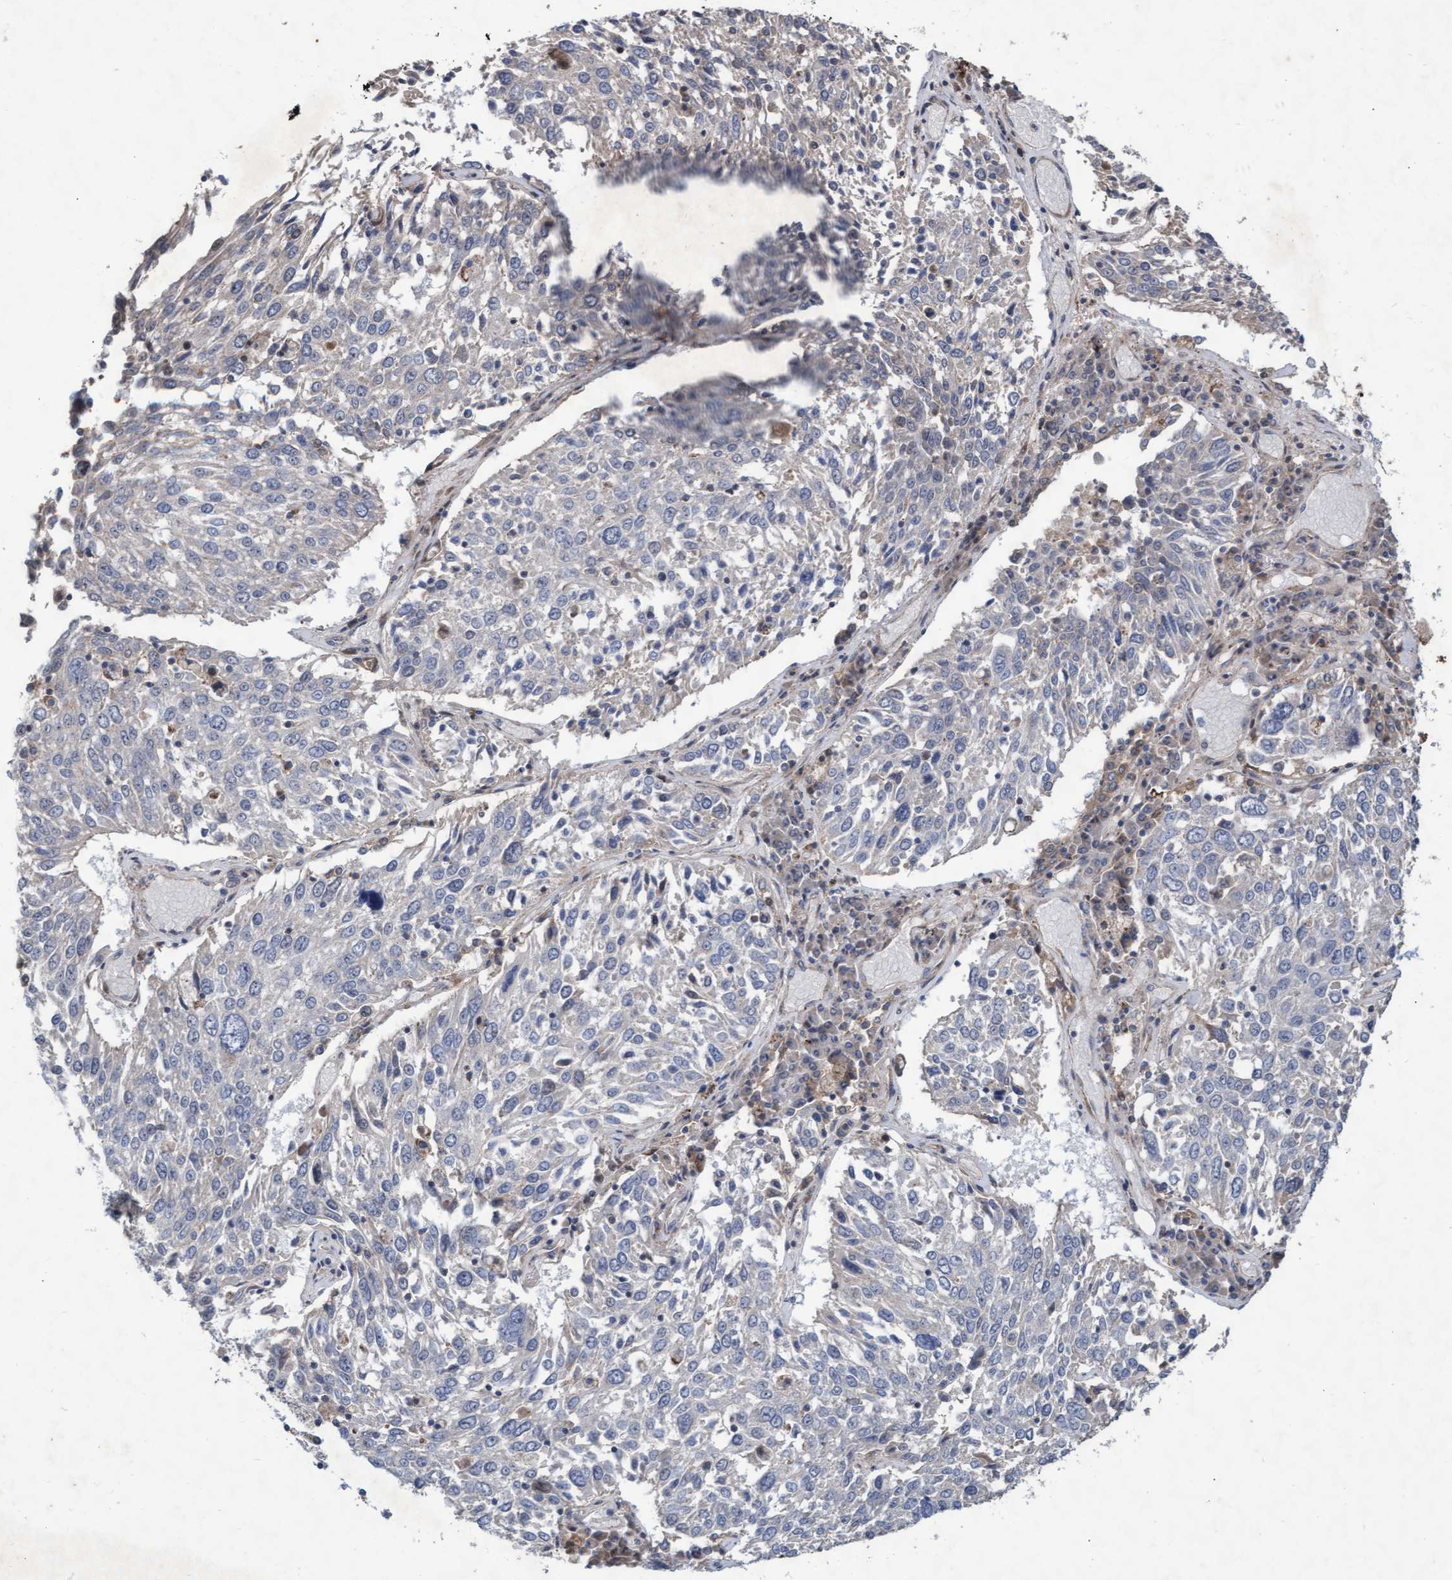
{"staining": {"intensity": "negative", "quantity": "none", "location": "none"}, "tissue": "lung cancer", "cell_type": "Tumor cells", "image_type": "cancer", "snomed": [{"axis": "morphology", "description": "Squamous cell carcinoma, NOS"}, {"axis": "topography", "description": "Lung"}], "caption": "This is an IHC histopathology image of human squamous cell carcinoma (lung). There is no staining in tumor cells.", "gene": "ABCF2", "patient": {"sex": "male", "age": 65}}